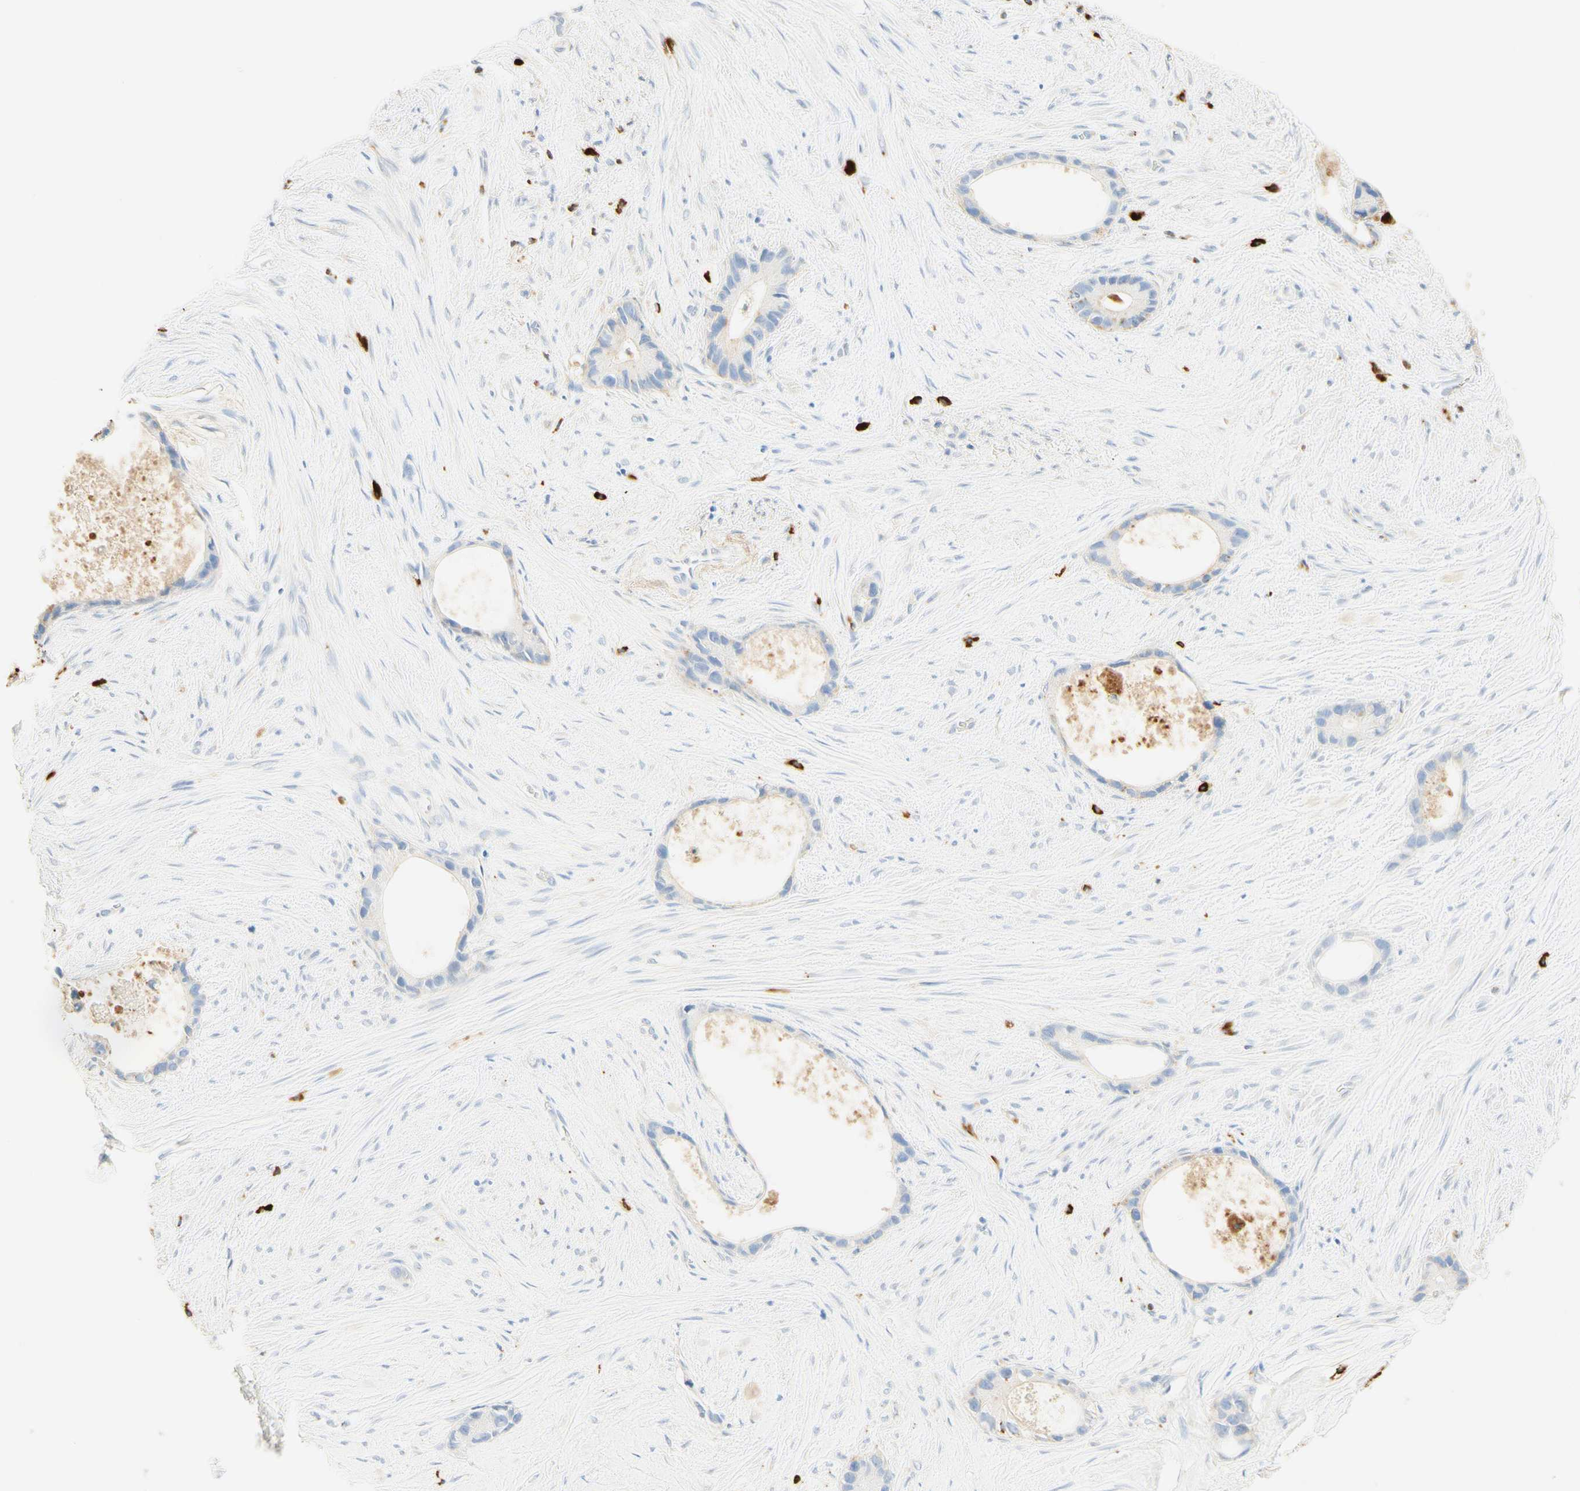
{"staining": {"intensity": "weak", "quantity": "<25%", "location": "cytoplasmic/membranous"}, "tissue": "liver cancer", "cell_type": "Tumor cells", "image_type": "cancer", "snomed": [{"axis": "morphology", "description": "Cholangiocarcinoma"}, {"axis": "topography", "description": "Liver"}], "caption": "A photomicrograph of human liver cholangiocarcinoma is negative for staining in tumor cells. (Immunohistochemistry (ihc), brightfield microscopy, high magnification).", "gene": "CD63", "patient": {"sex": "female", "age": 55}}